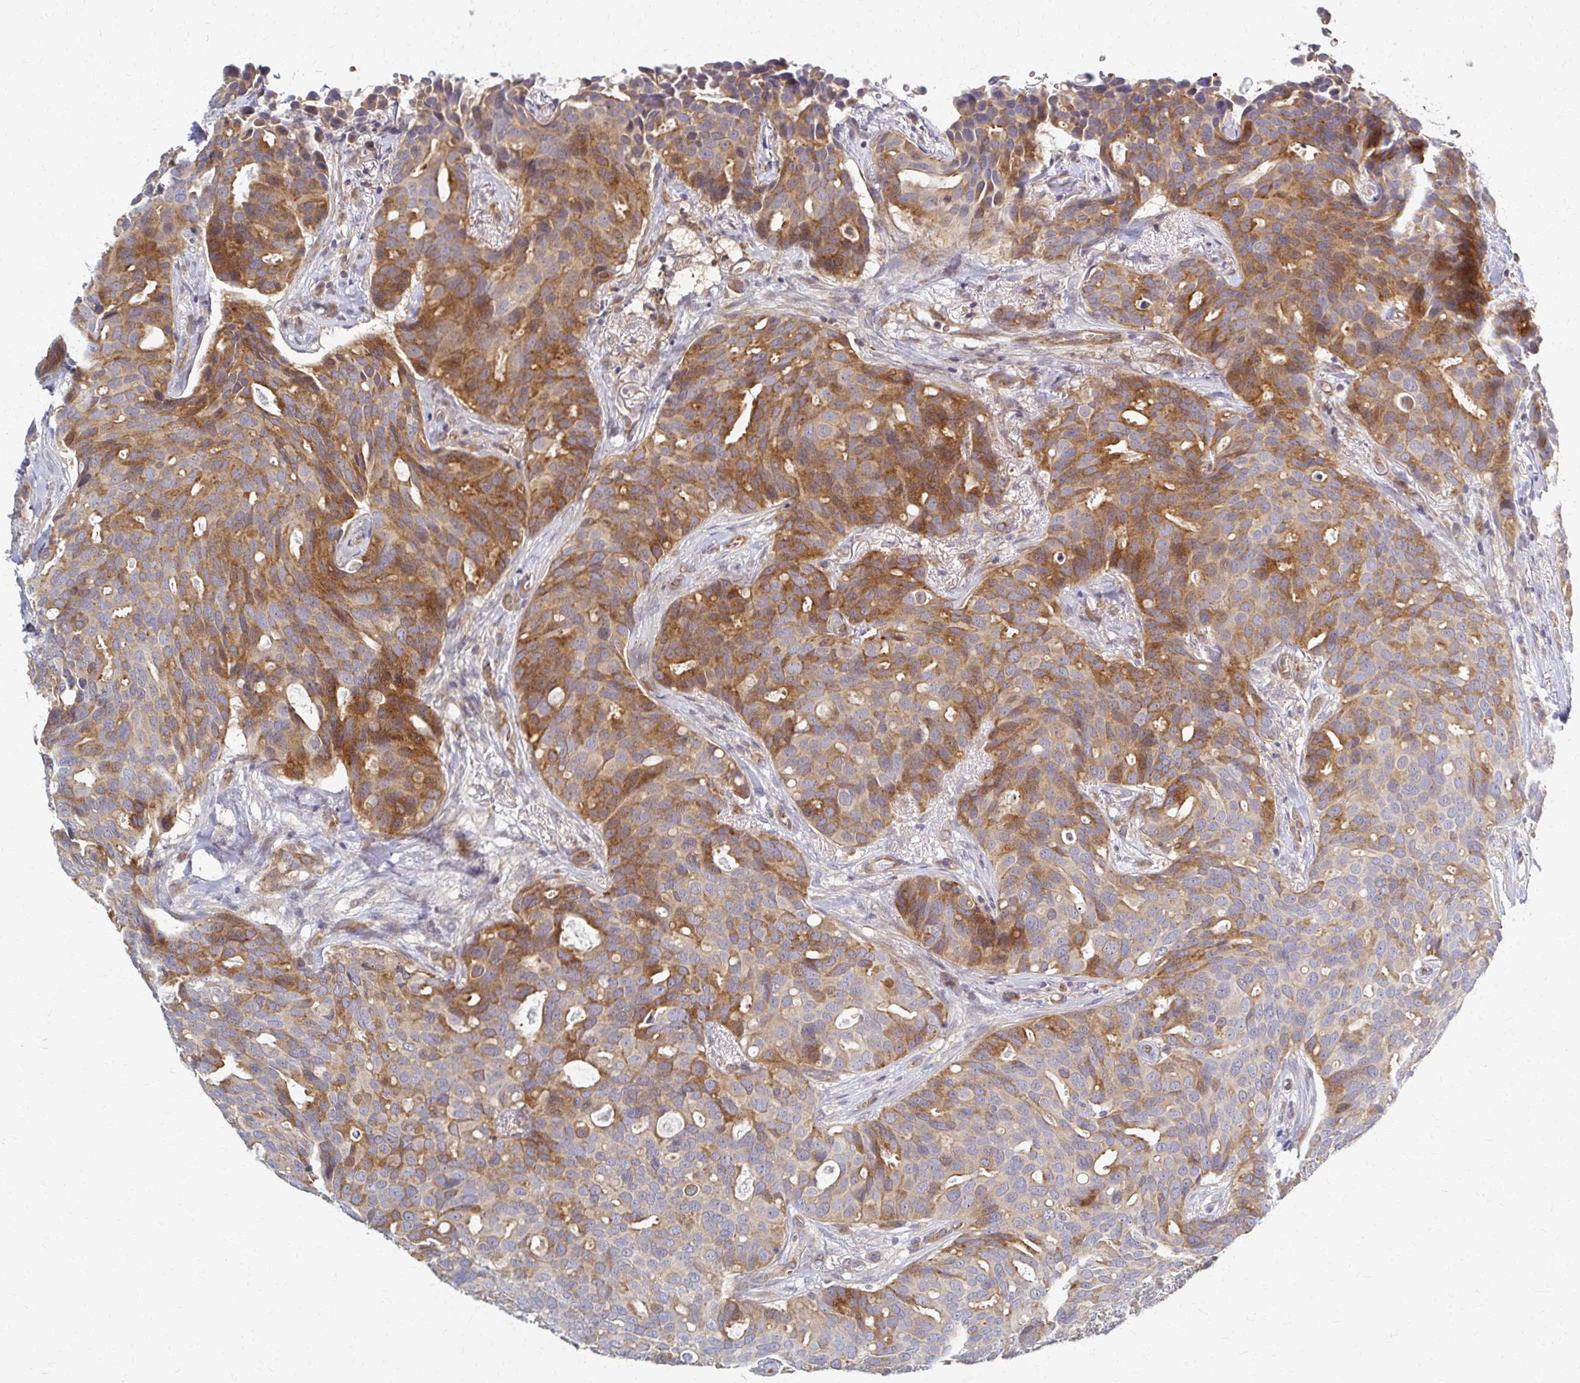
{"staining": {"intensity": "moderate", "quantity": ">75%", "location": "cytoplasmic/membranous"}, "tissue": "breast cancer", "cell_type": "Tumor cells", "image_type": "cancer", "snomed": [{"axis": "morphology", "description": "Duct carcinoma"}, {"axis": "topography", "description": "Breast"}], "caption": "The immunohistochemical stain shows moderate cytoplasmic/membranous expression in tumor cells of breast cancer tissue. Using DAB (brown) and hematoxylin (blue) stains, captured at high magnification using brightfield microscopy.", "gene": "SKA2", "patient": {"sex": "female", "age": 54}}